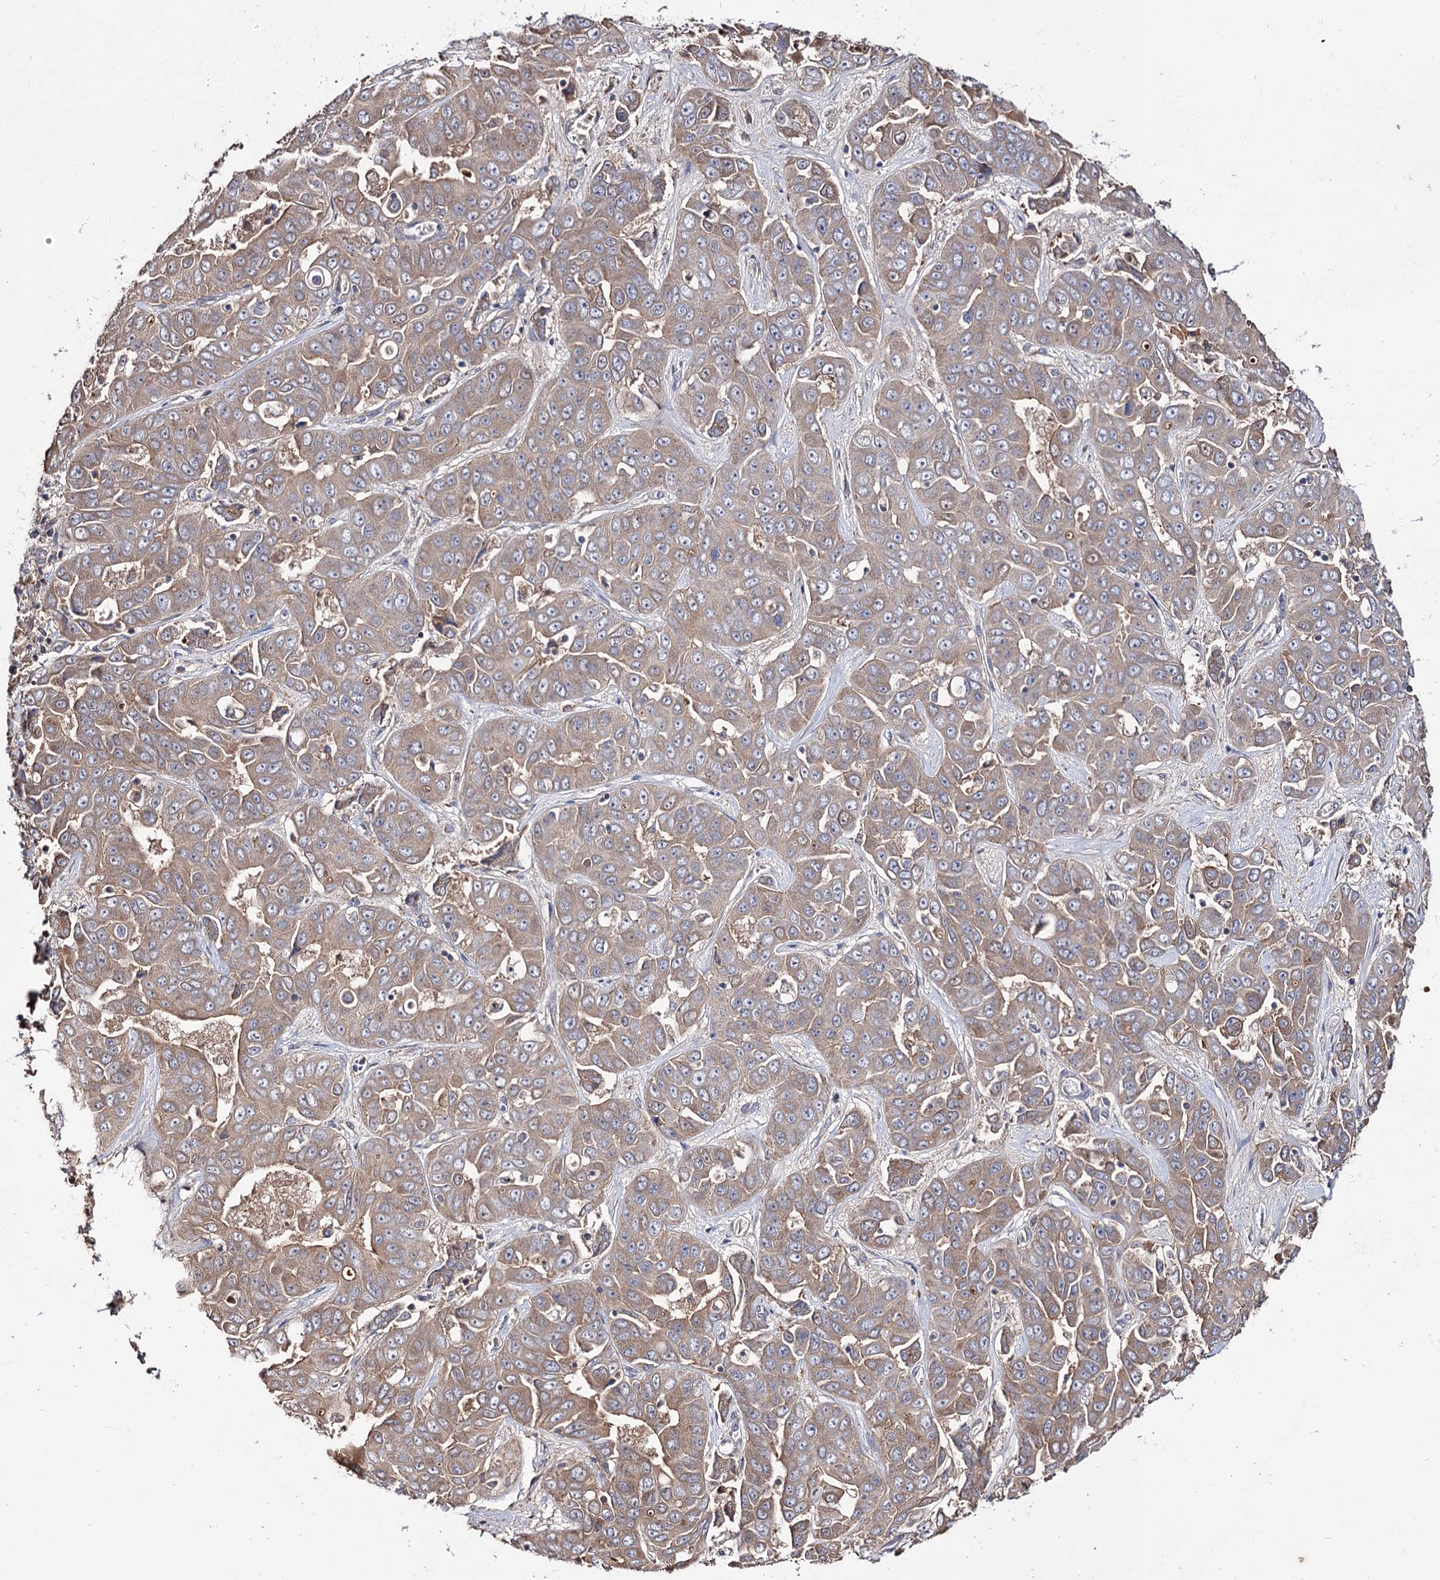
{"staining": {"intensity": "moderate", "quantity": ">75%", "location": "cytoplasmic/membranous"}, "tissue": "liver cancer", "cell_type": "Tumor cells", "image_type": "cancer", "snomed": [{"axis": "morphology", "description": "Cholangiocarcinoma"}, {"axis": "topography", "description": "Liver"}], "caption": "Approximately >75% of tumor cells in human cholangiocarcinoma (liver) reveal moderate cytoplasmic/membranous protein positivity as visualized by brown immunohistochemical staining.", "gene": "ARFIP2", "patient": {"sex": "female", "age": 52}}